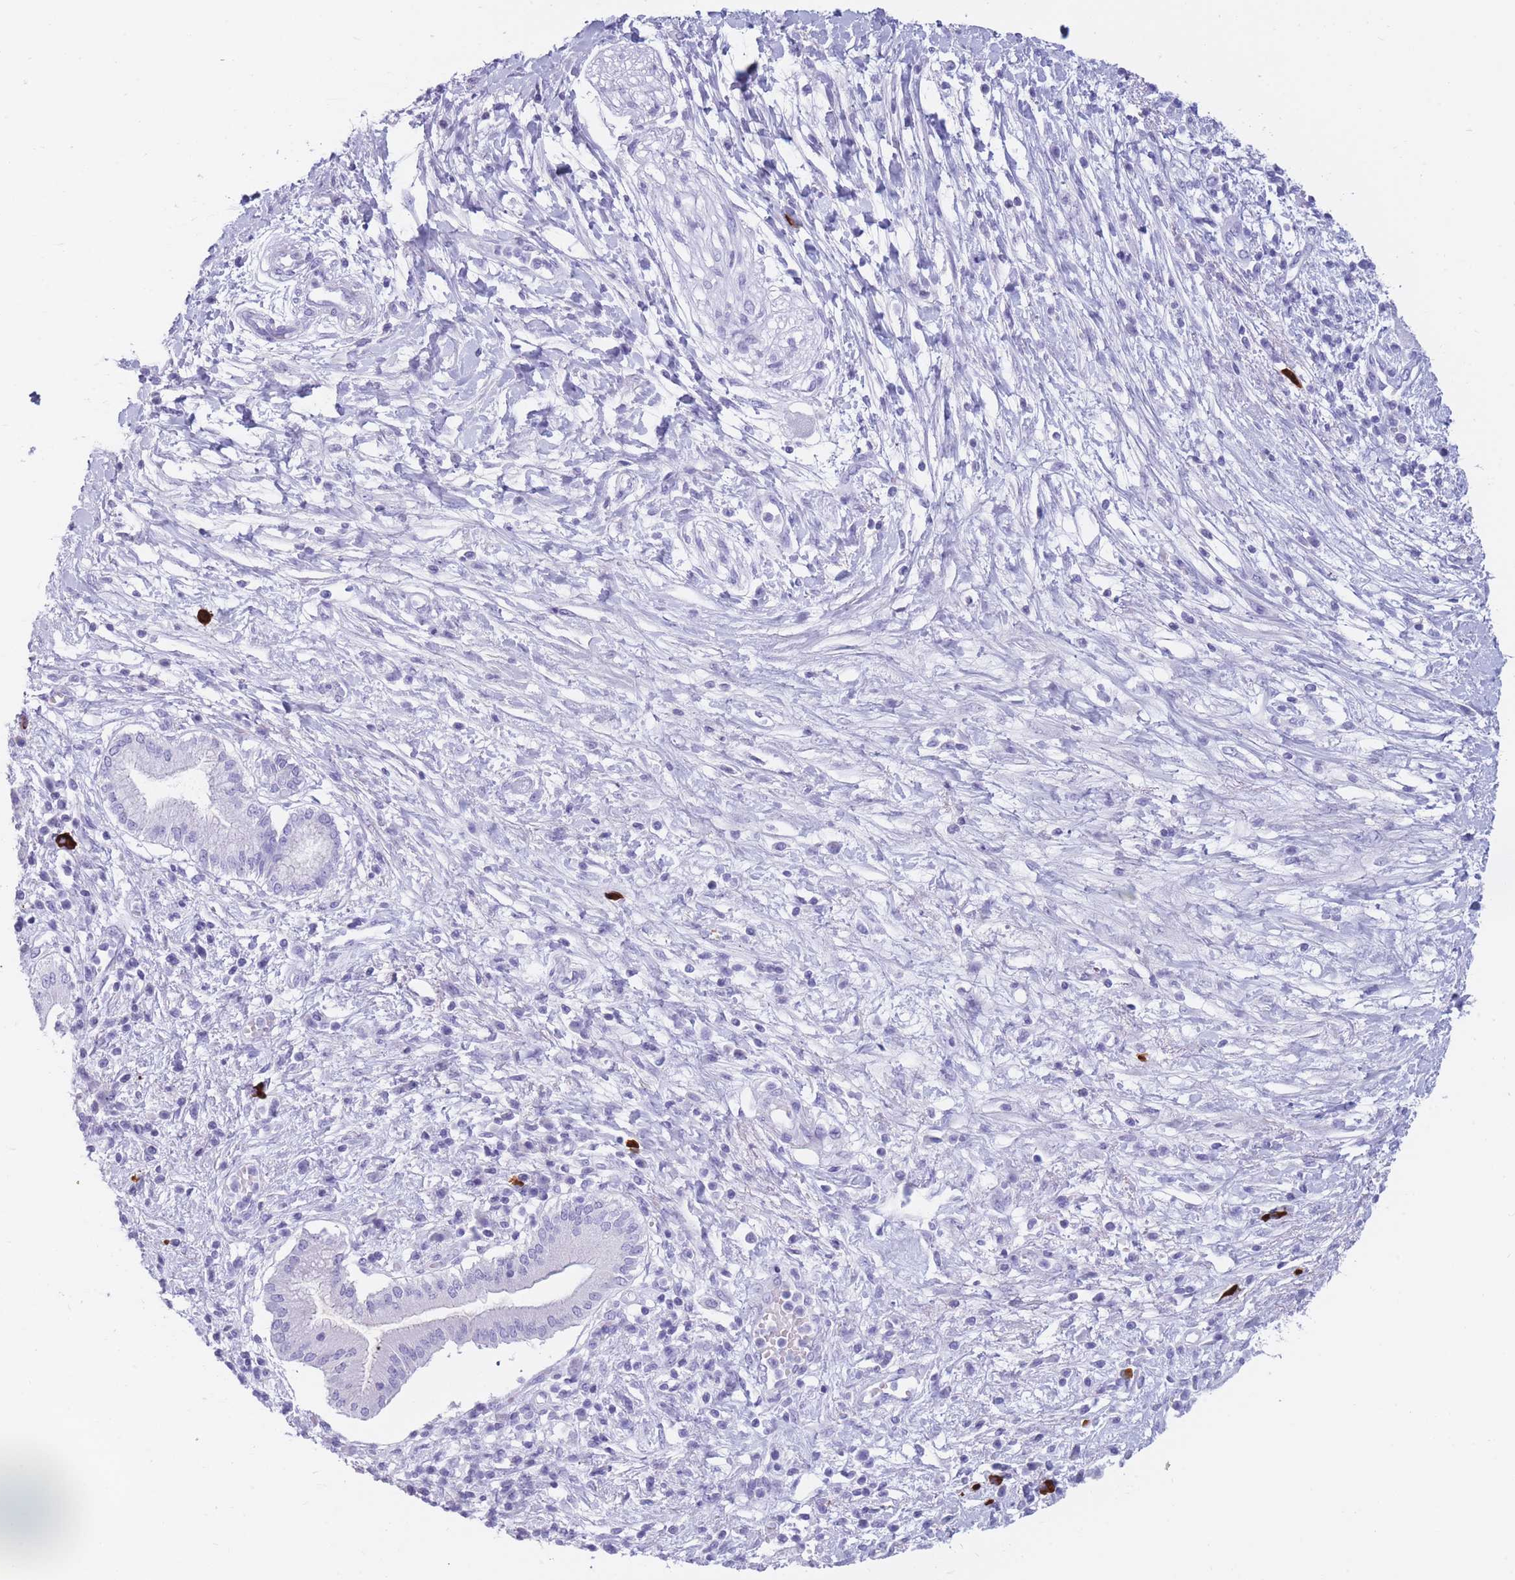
{"staining": {"intensity": "negative", "quantity": "none", "location": "none"}, "tissue": "pancreatic cancer", "cell_type": "Tumor cells", "image_type": "cancer", "snomed": [{"axis": "morphology", "description": "Adenocarcinoma, NOS"}, {"axis": "topography", "description": "Pancreas"}], "caption": "This histopathology image is of pancreatic cancer (adenocarcinoma) stained with immunohistochemistry (IHC) to label a protein in brown with the nuclei are counter-stained blue. There is no expression in tumor cells.", "gene": "TNFSF11", "patient": {"sex": "male", "age": 68}}